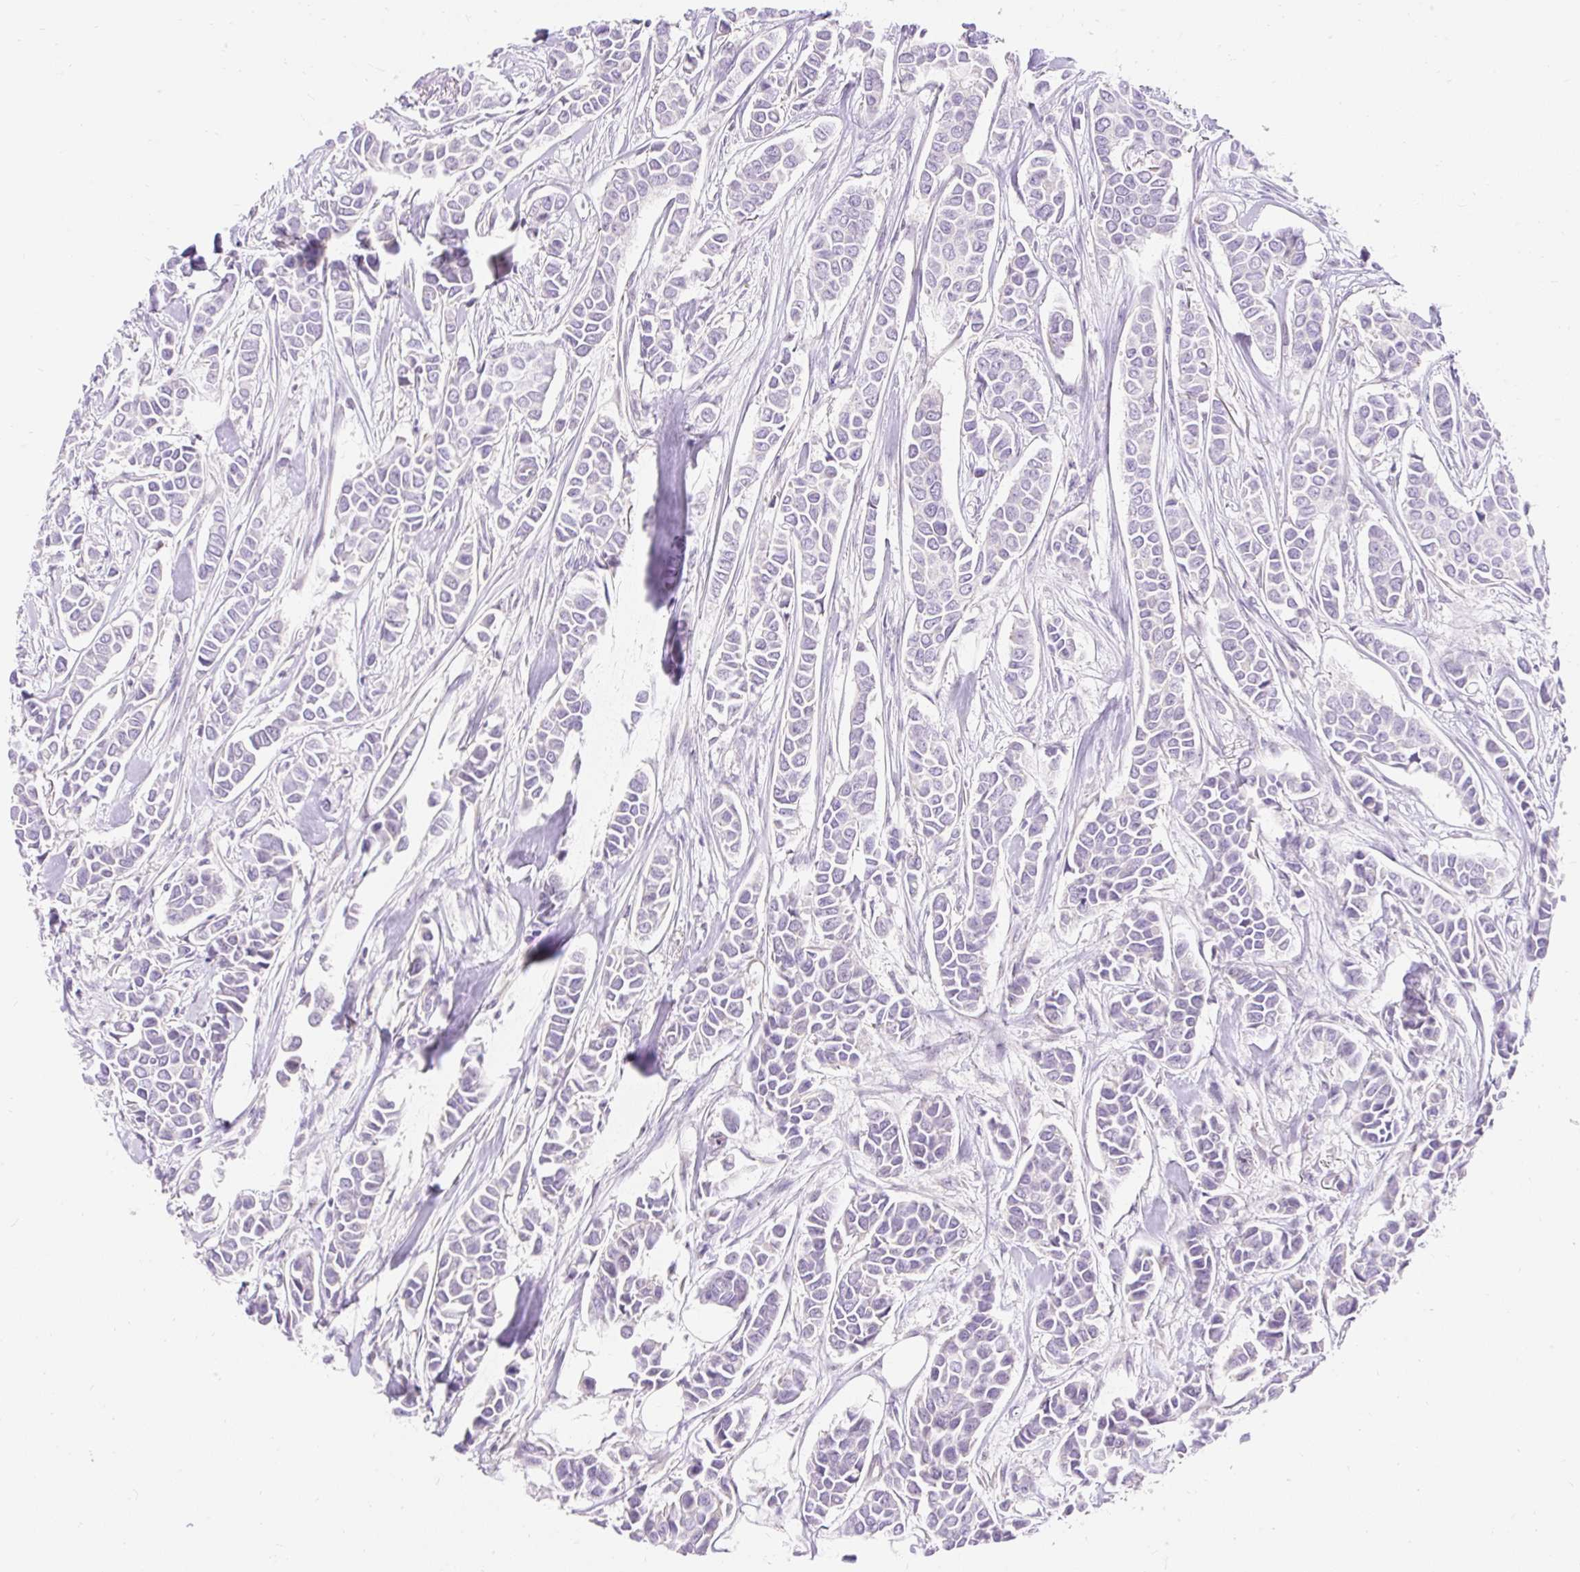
{"staining": {"intensity": "negative", "quantity": "none", "location": "none"}, "tissue": "breast cancer", "cell_type": "Tumor cells", "image_type": "cancer", "snomed": [{"axis": "morphology", "description": "Duct carcinoma"}, {"axis": "topography", "description": "Breast"}], "caption": "Tumor cells show no significant expression in intraductal carcinoma (breast).", "gene": "TMEM150C", "patient": {"sex": "female", "age": 84}}